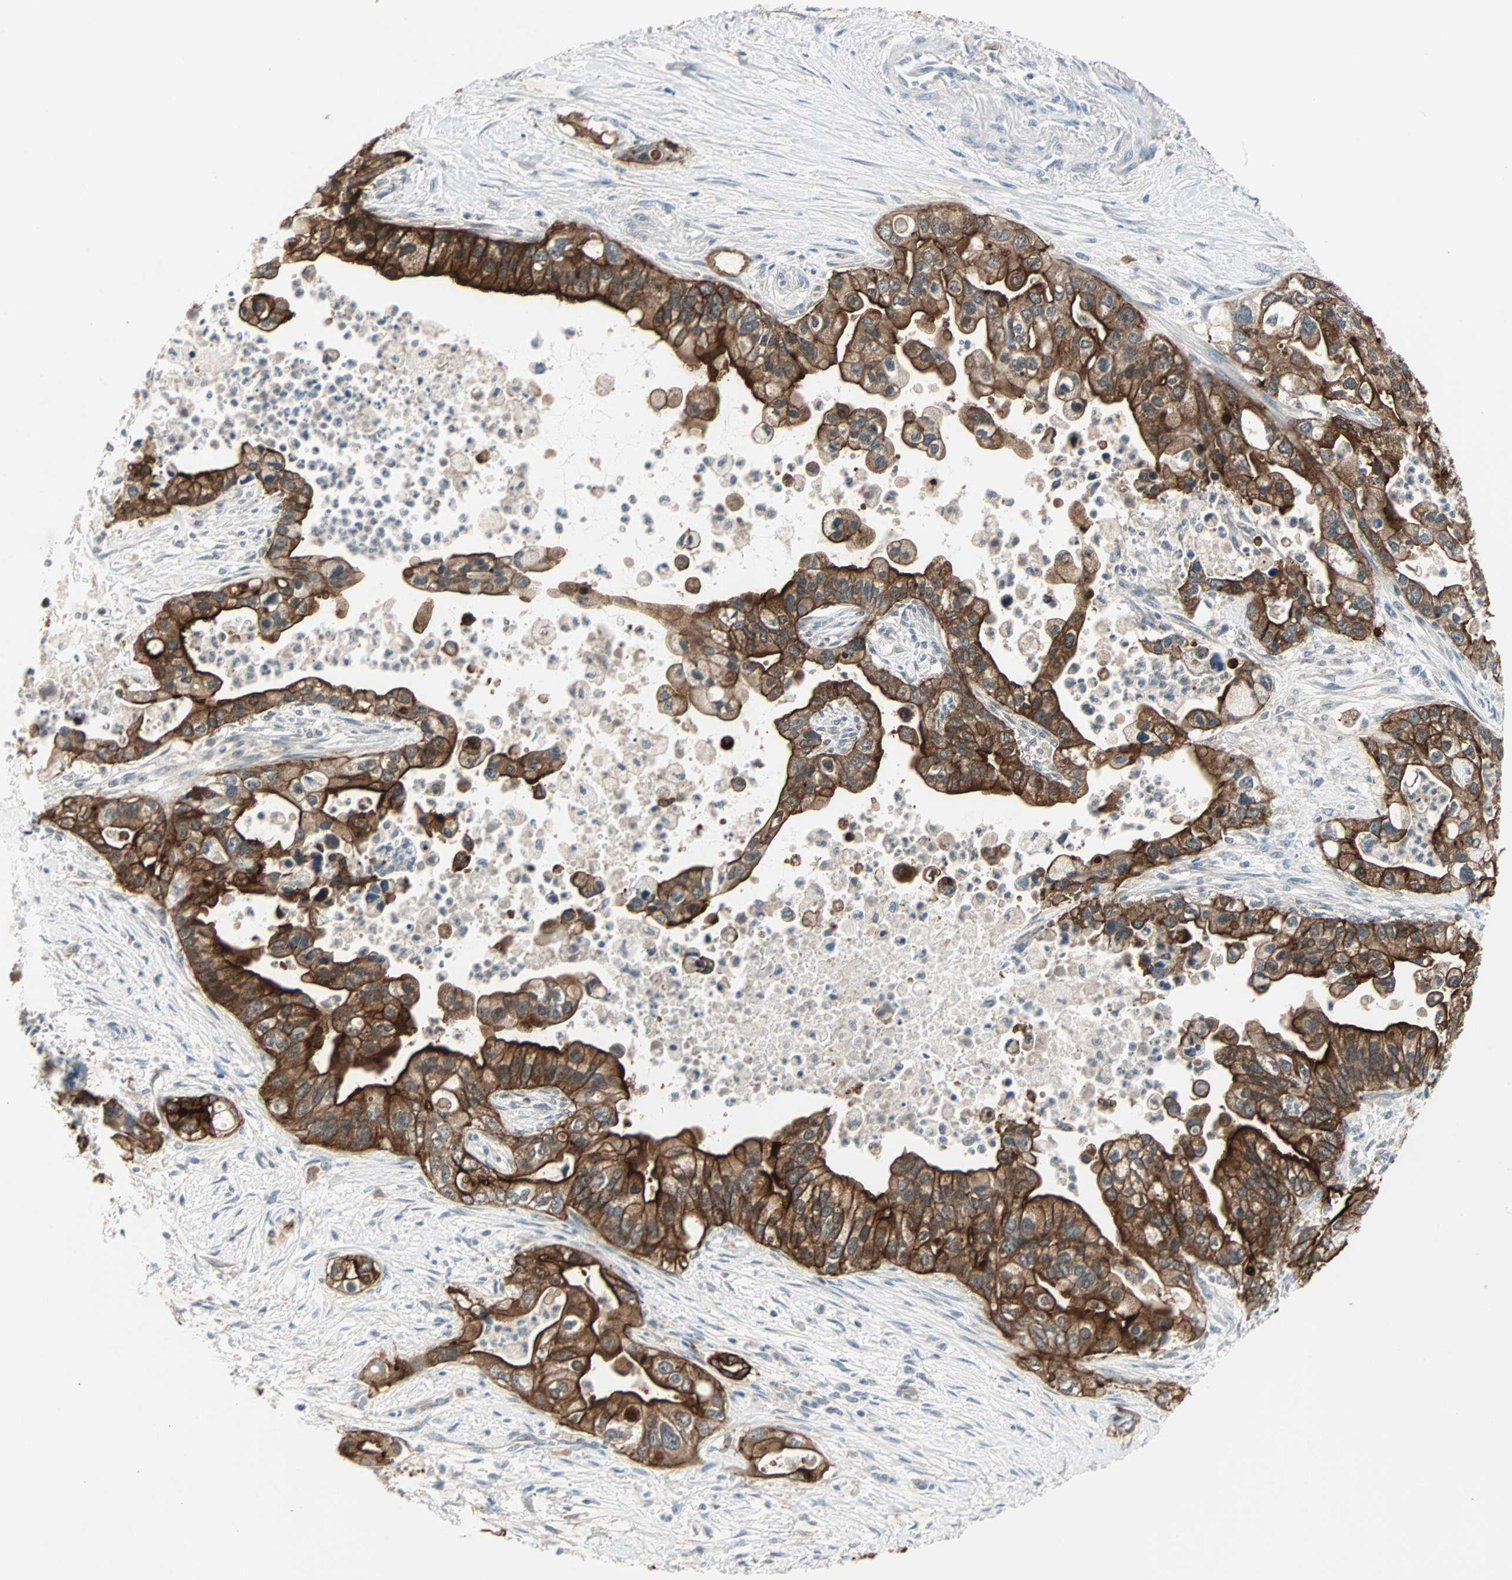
{"staining": {"intensity": "strong", "quantity": ">75%", "location": "cytoplasmic/membranous"}, "tissue": "pancreatic cancer", "cell_type": "Tumor cells", "image_type": "cancer", "snomed": [{"axis": "morphology", "description": "Adenocarcinoma, NOS"}, {"axis": "topography", "description": "Pancreas"}], "caption": "Immunohistochemical staining of pancreatic adenocarcinoma shows high levels of strong cytoplasmic/membranous protein expression in approximately >75% of tumor cells.", "gene": "CMC2", "patient": {"sex": "male", "age": 70}}